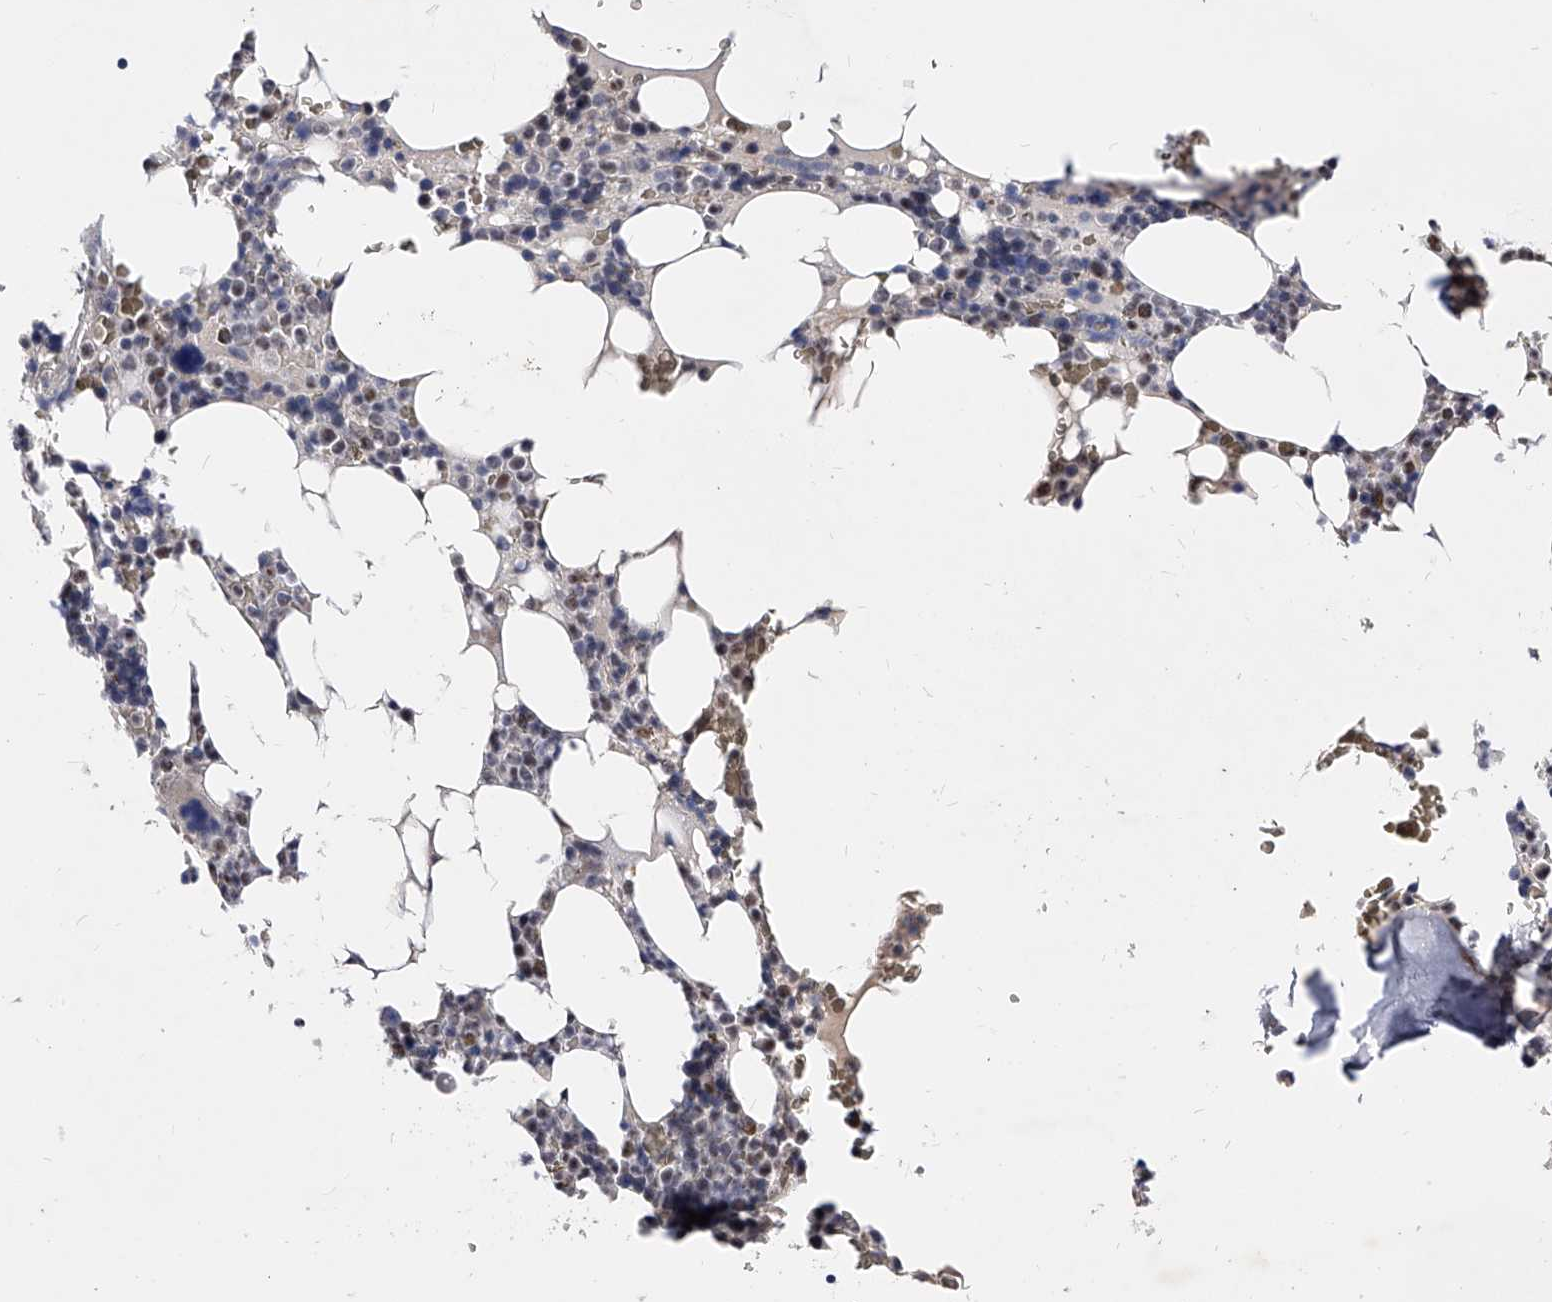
{"staining": {"intensity": "weak", "quantity": "<25%", "location": "cytoplasmic/membranous,nuclear"}, "tissue": "bone marrow", "cell_type": "Hematopoietic cells", "image_type": "normal", "snomed": [{"axis": "morphology", "description": "Normal tissue, NOS"}, {"axis": "topography", "description": "Bone marrow"}], "caption": "Immunohistochemistry (IHC) of normal bone marrow displays no positivity in hematopoietic cells. (Brightfield microscopy of DAB (3,3'-diaminobenzidine) immunohistochemistry at high magnification).", "gene": "ZNF529", "patient": {"sex": "male", "age": 58}}